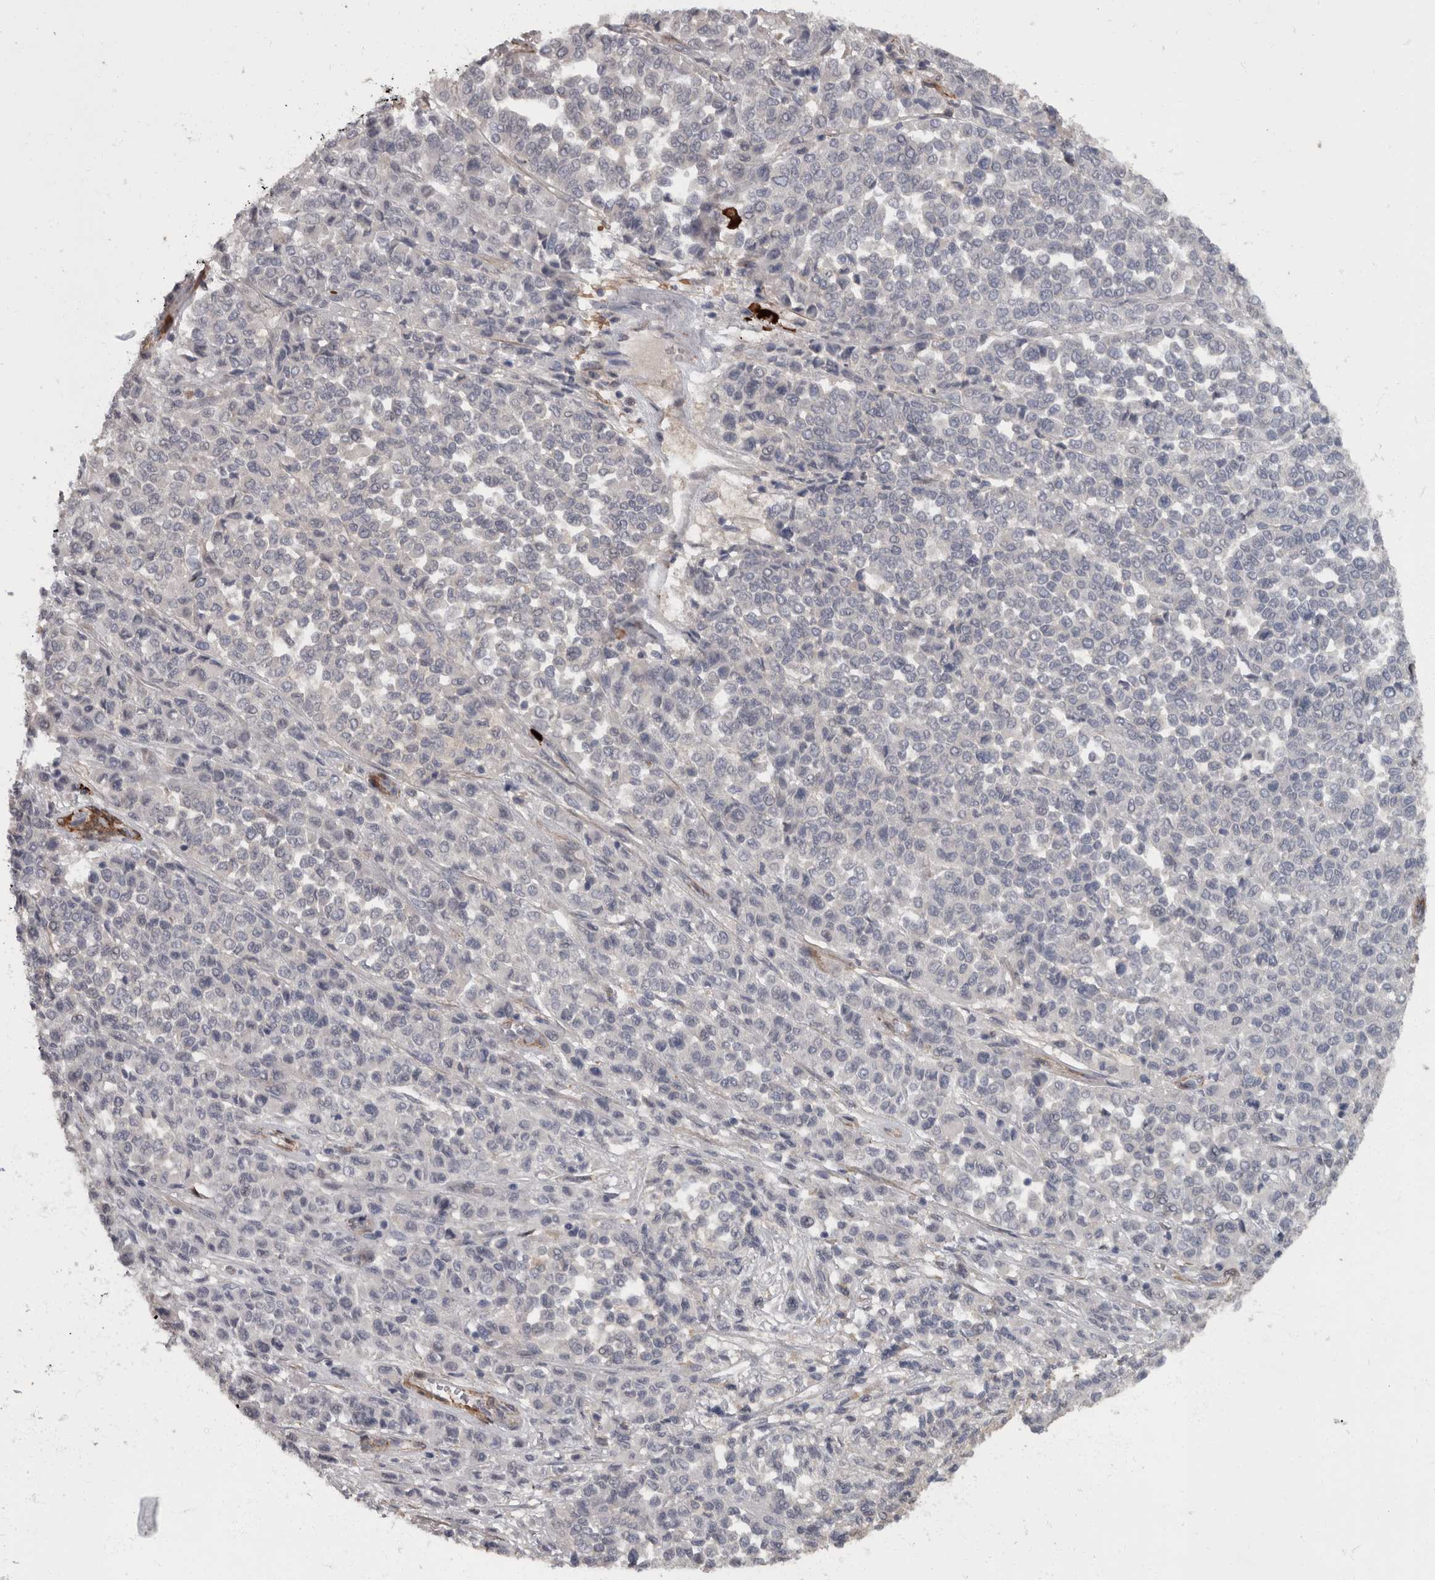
{"staining": {"intensity": "negative", "quantity": "none", "location": "none"}, "tissue": "melanoma", "cell_type": "Tumor cells", "image_type": "cancer", "snomed": [{"axis": "morphology", "description": "Malignant melanoma, Metastatic site"}, {"axis": "topography", "description": "Pancreas"}], "caption": "Melanoma stained for a protein using immunohistochemistry exhibits no positivity tumor cells.", "gene": "MASTL", "patient": {"sex": "female", "age": 30}}